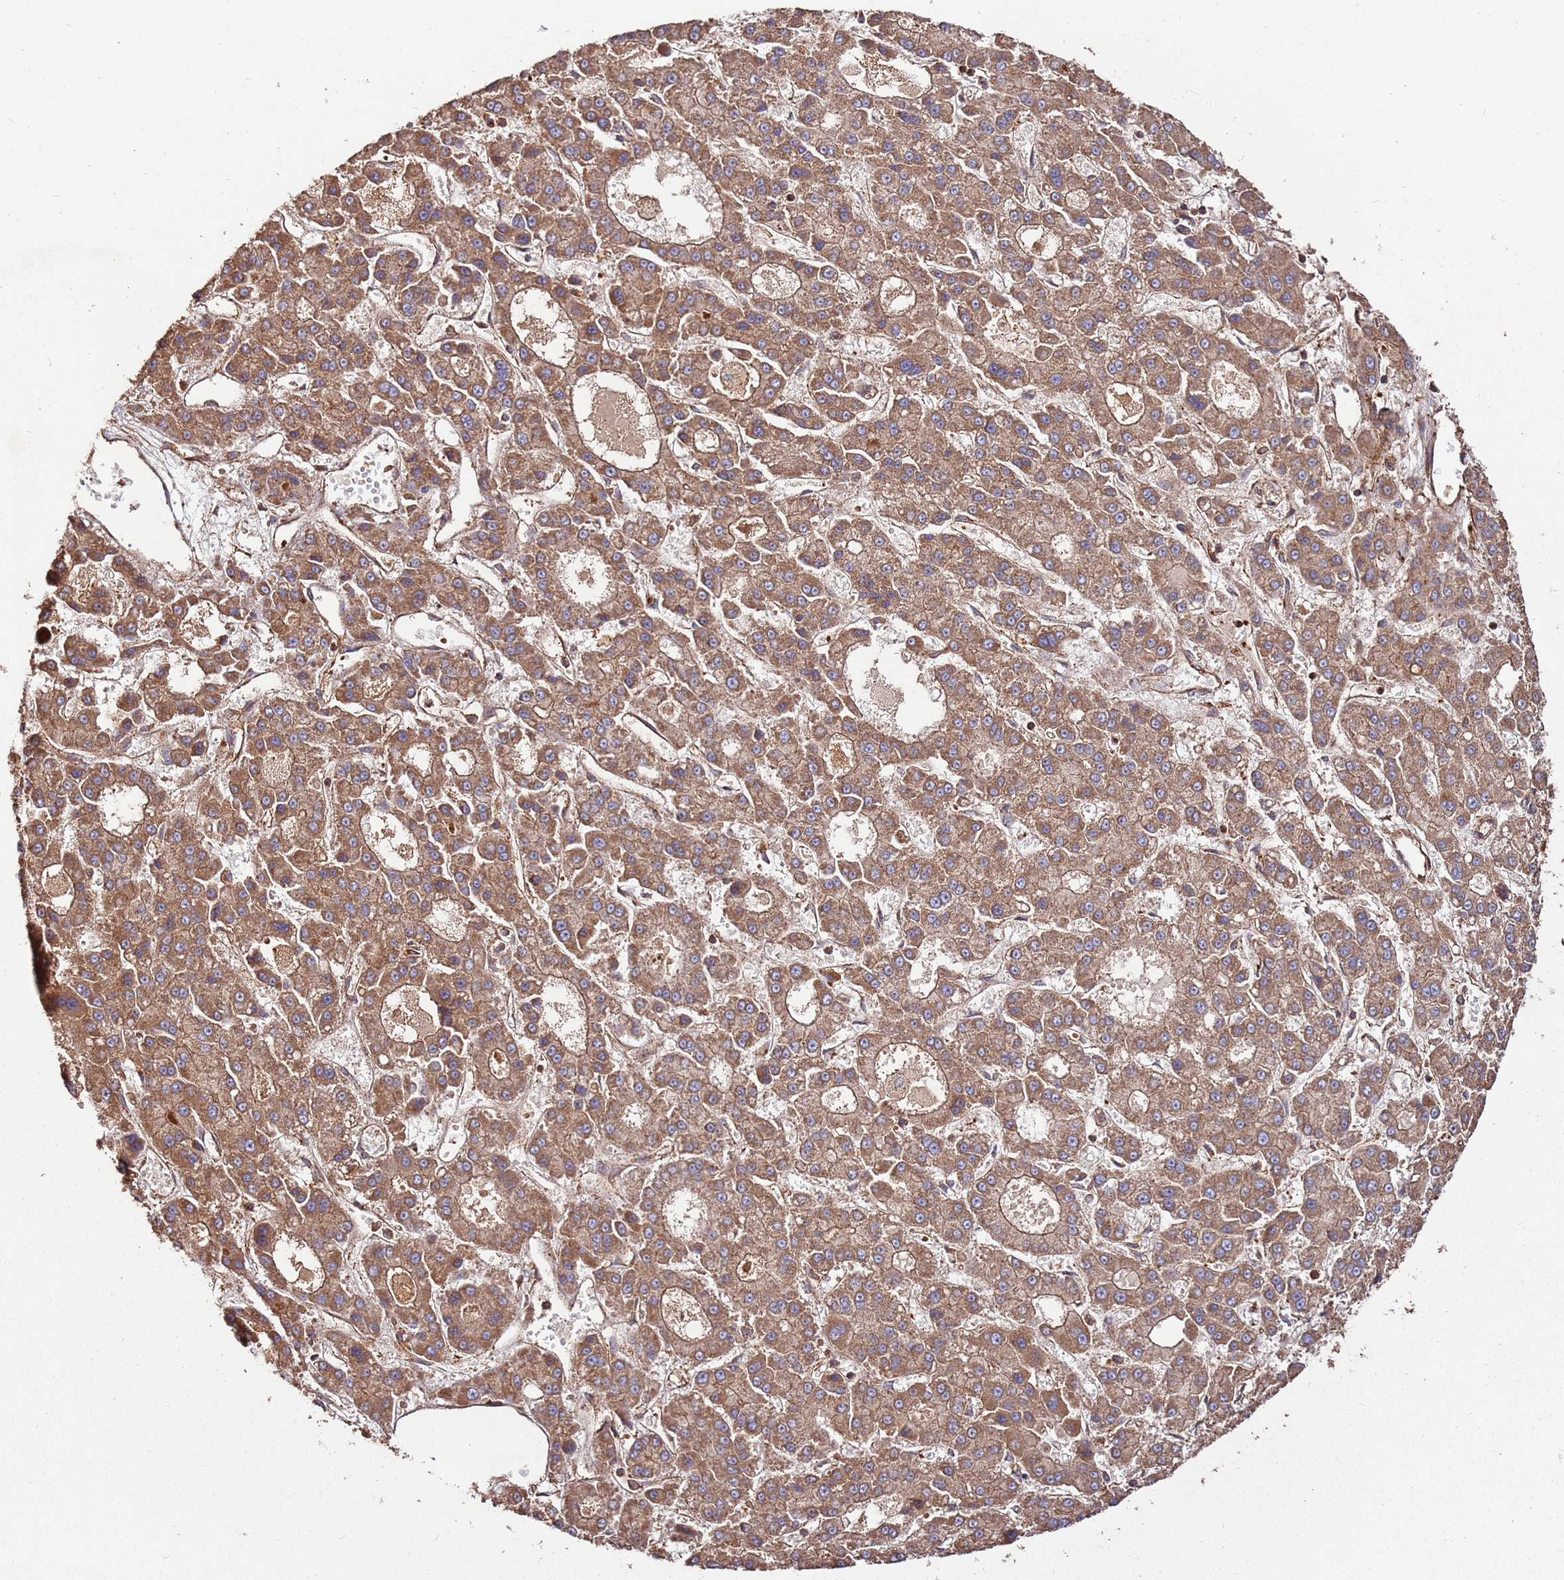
{"staining": {"intensity": "moderate", "quantity": ">75%", "location": "cytoplasmic/membranous"}, "tissue": "liver cancer", "cell_type": "Tumor cells", "image_type": "cancer", "snomed": [{"axis": "morphology", "description": "Carcinoma, Hepatocellular, NOS"}, {"axis": "topography", "description": "Liver"}], "caption": "High-power microscopy captured an immunohistochemistry photomicrograph of liver cancer, revealing moderate cytoplasmic/membranous expression in approximately >75% of tumor cells.", "gene": "FAM186A", "patient": {"sex": "male", "age": 70}}